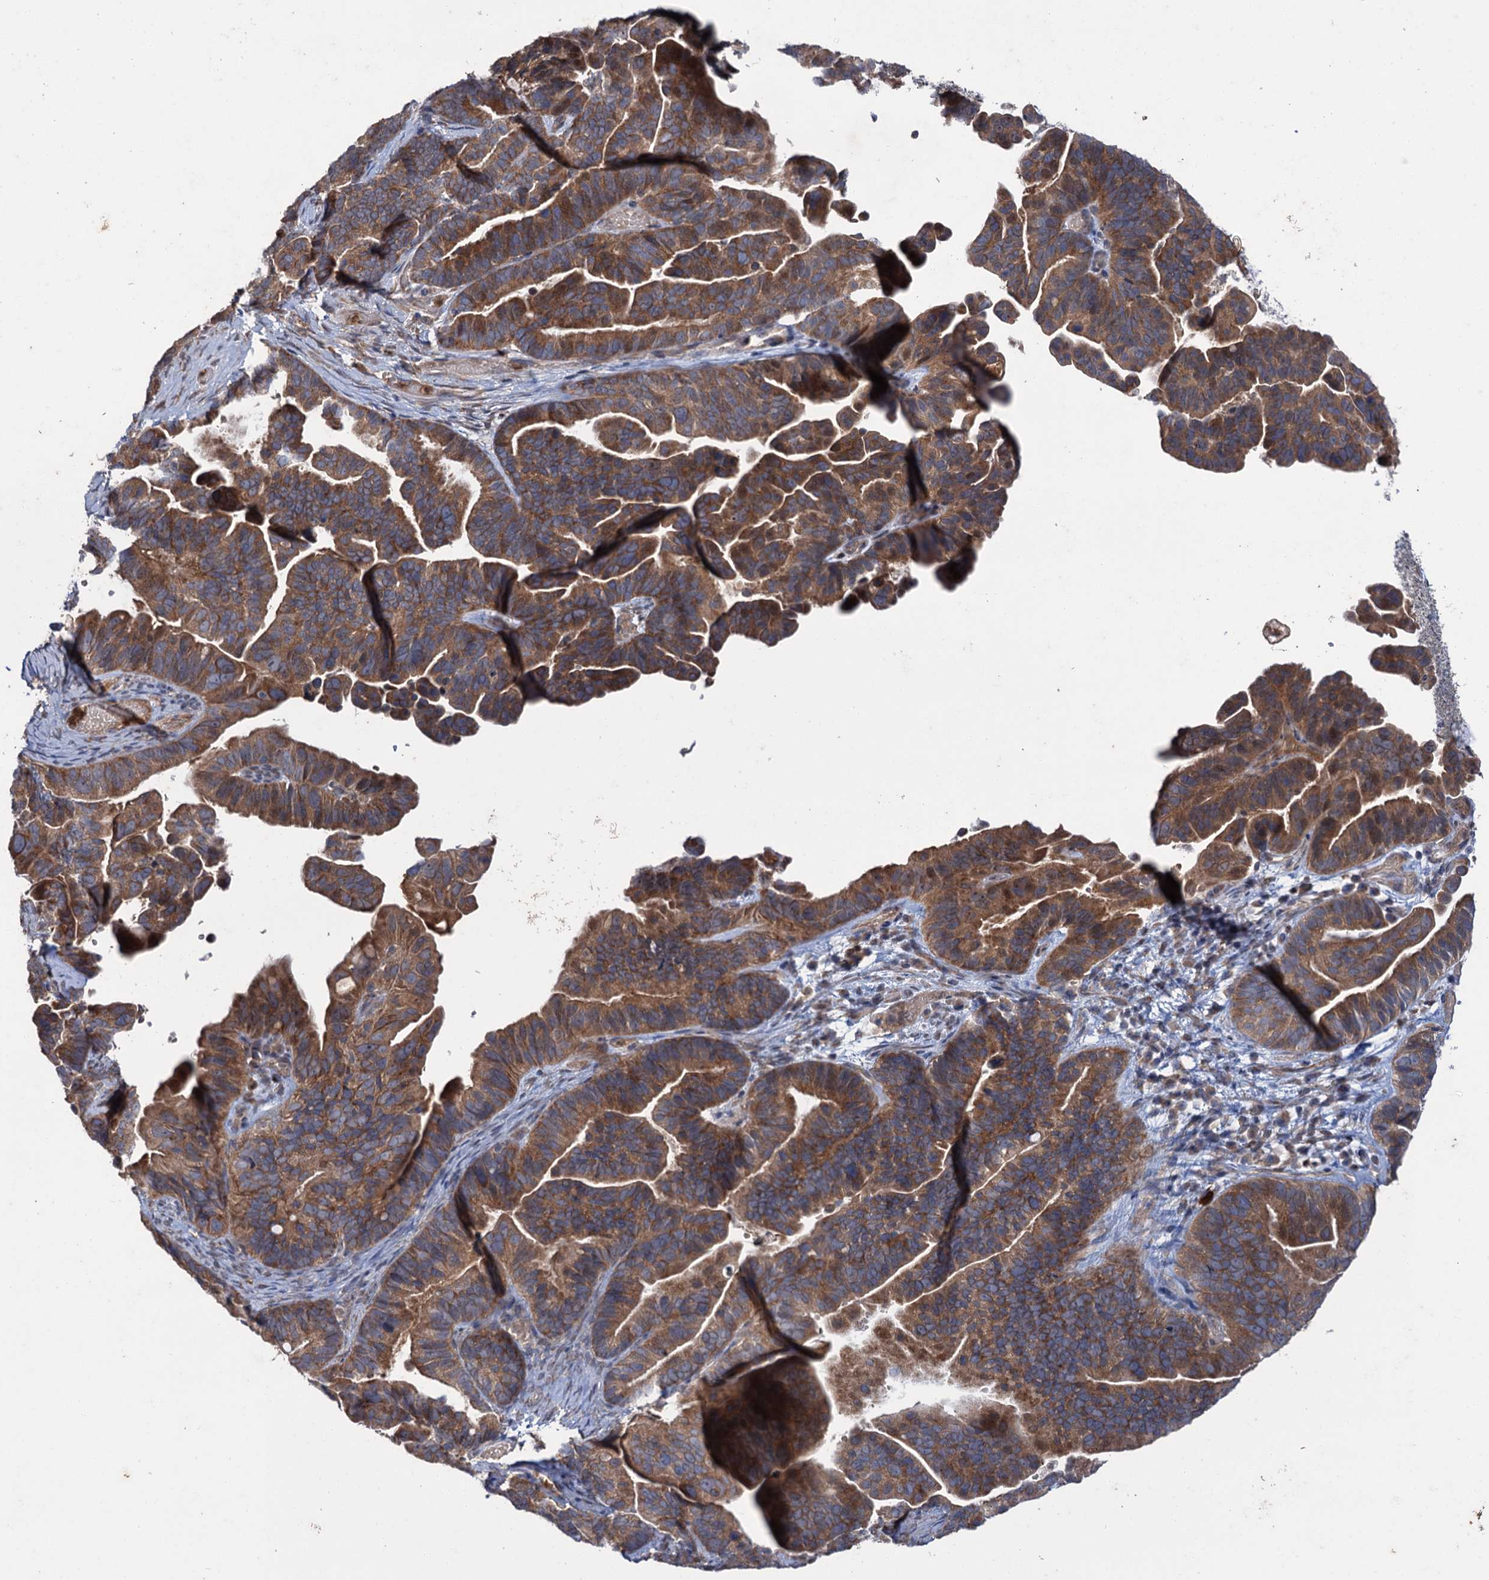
{"staining": {"intensity": "moderate", "quantity": ">75%", "location": "cytoplasmic/membranous"}, "tissue": "ovarian cancer", "cell_type": "Tumor cells", "image_type": "cancer", "snomed": [{"axis": "morphology", "description": "Cystadenocarcinoma, serous, NOS"}, {"axis": "topography", "description": "Ovary"}], "caption": "Tumor cells show medium levels of moderate cytoplasmic/membranous staining in about >75% of cells in ovarian serous cystadenocarcinoma.", "gene": "PTPN3", "patient": {"sex": "female", "age": 56}}